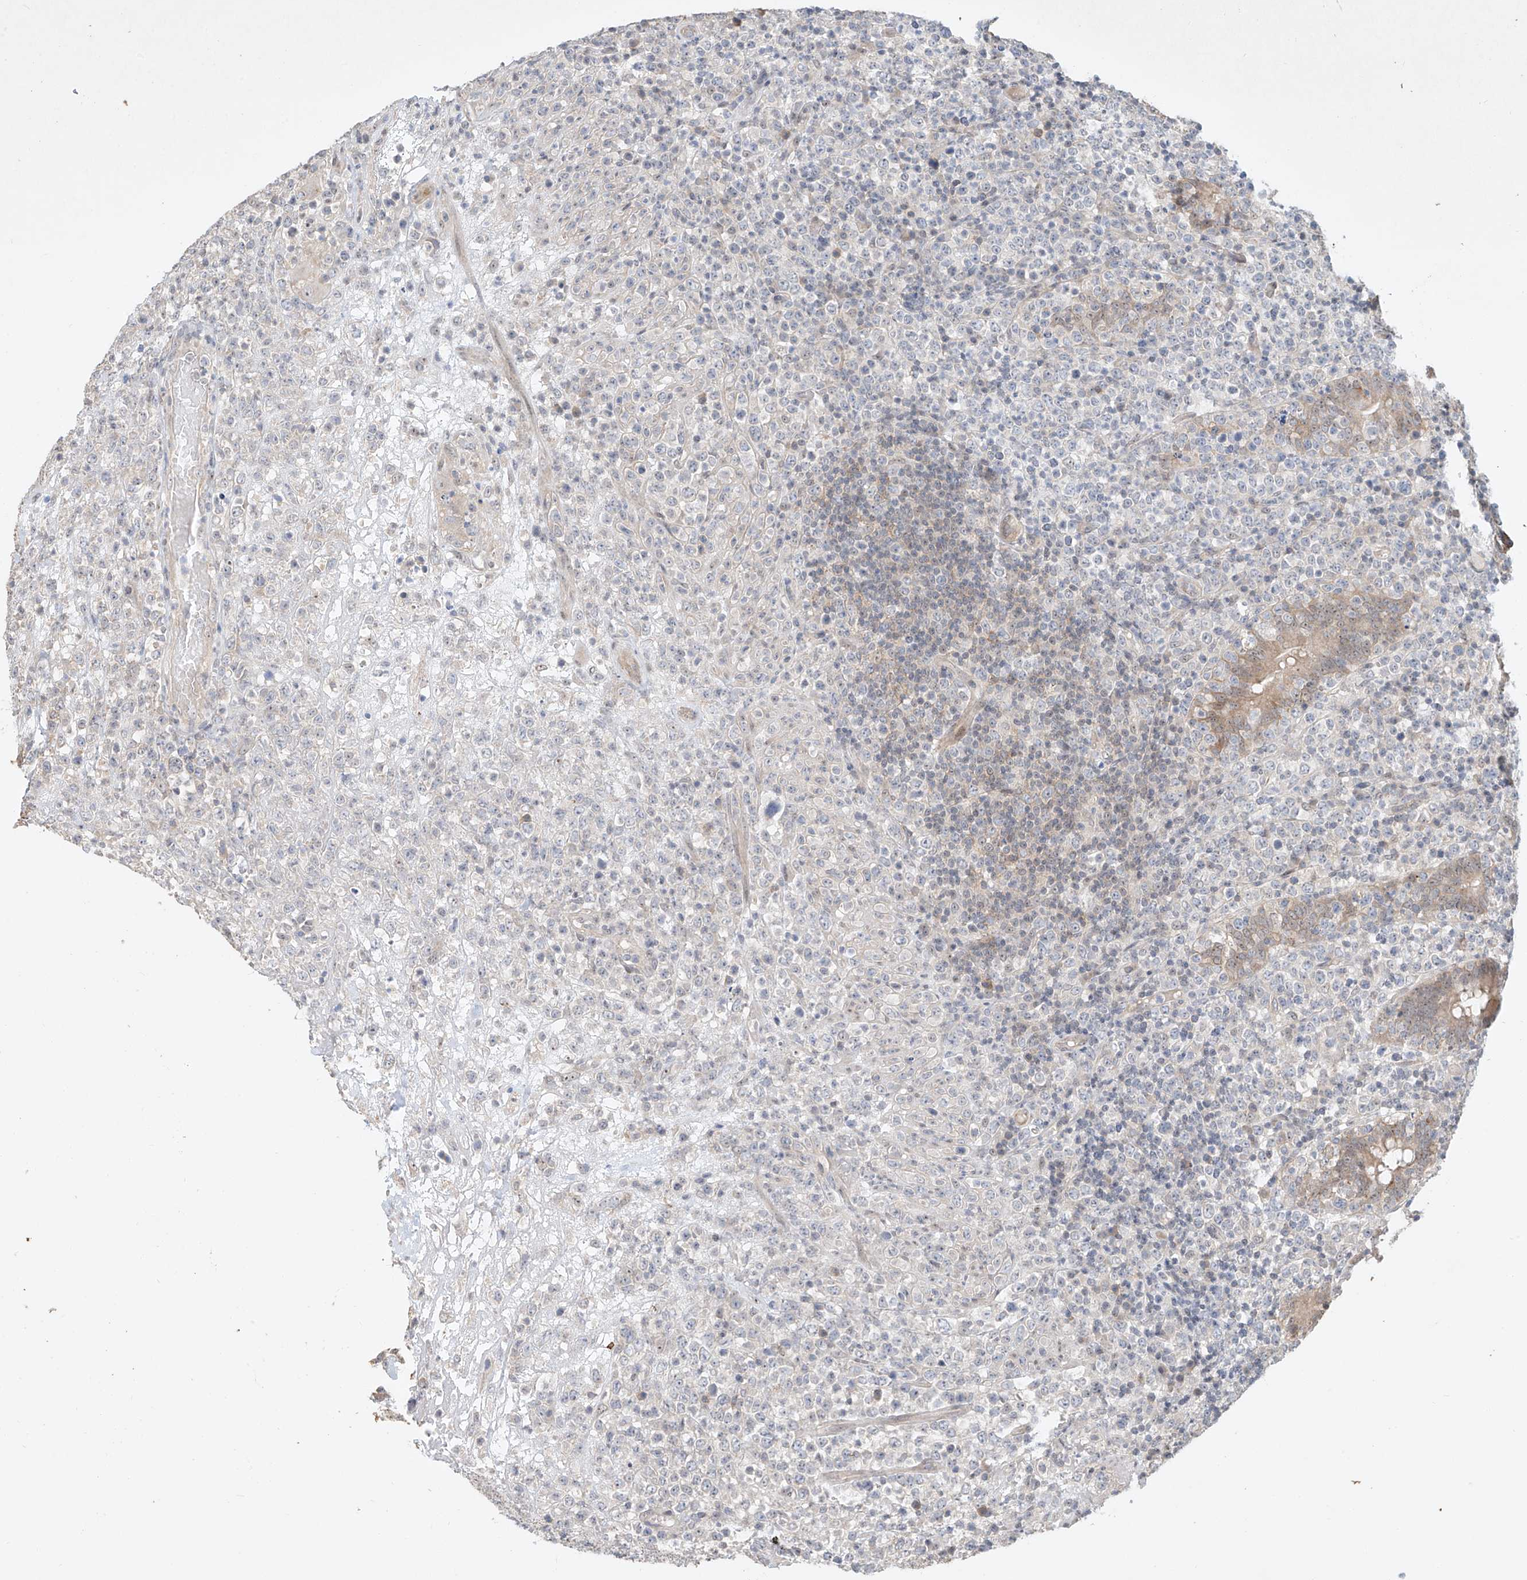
{"staining": {"intensity": "negative", "quantity": "none", "location": "none"}, "tissue": "lymphoma", "cell_type": "Tumor cells", "image_type": "cancer", "snomed": [{"axis": "morphology", "description": "Malignant lymphoma, non-Hodgkin's type, High grade"}, {"axis": "topography", "description": "Colon"}], "caption": "Micrograph shows no protein expression in tumor cells of malignant lymphoma, non-Hodgkin's type (high-grade) tissue.", "gene": "TASP1", "patient": {"sex": "female", "age": 53}}